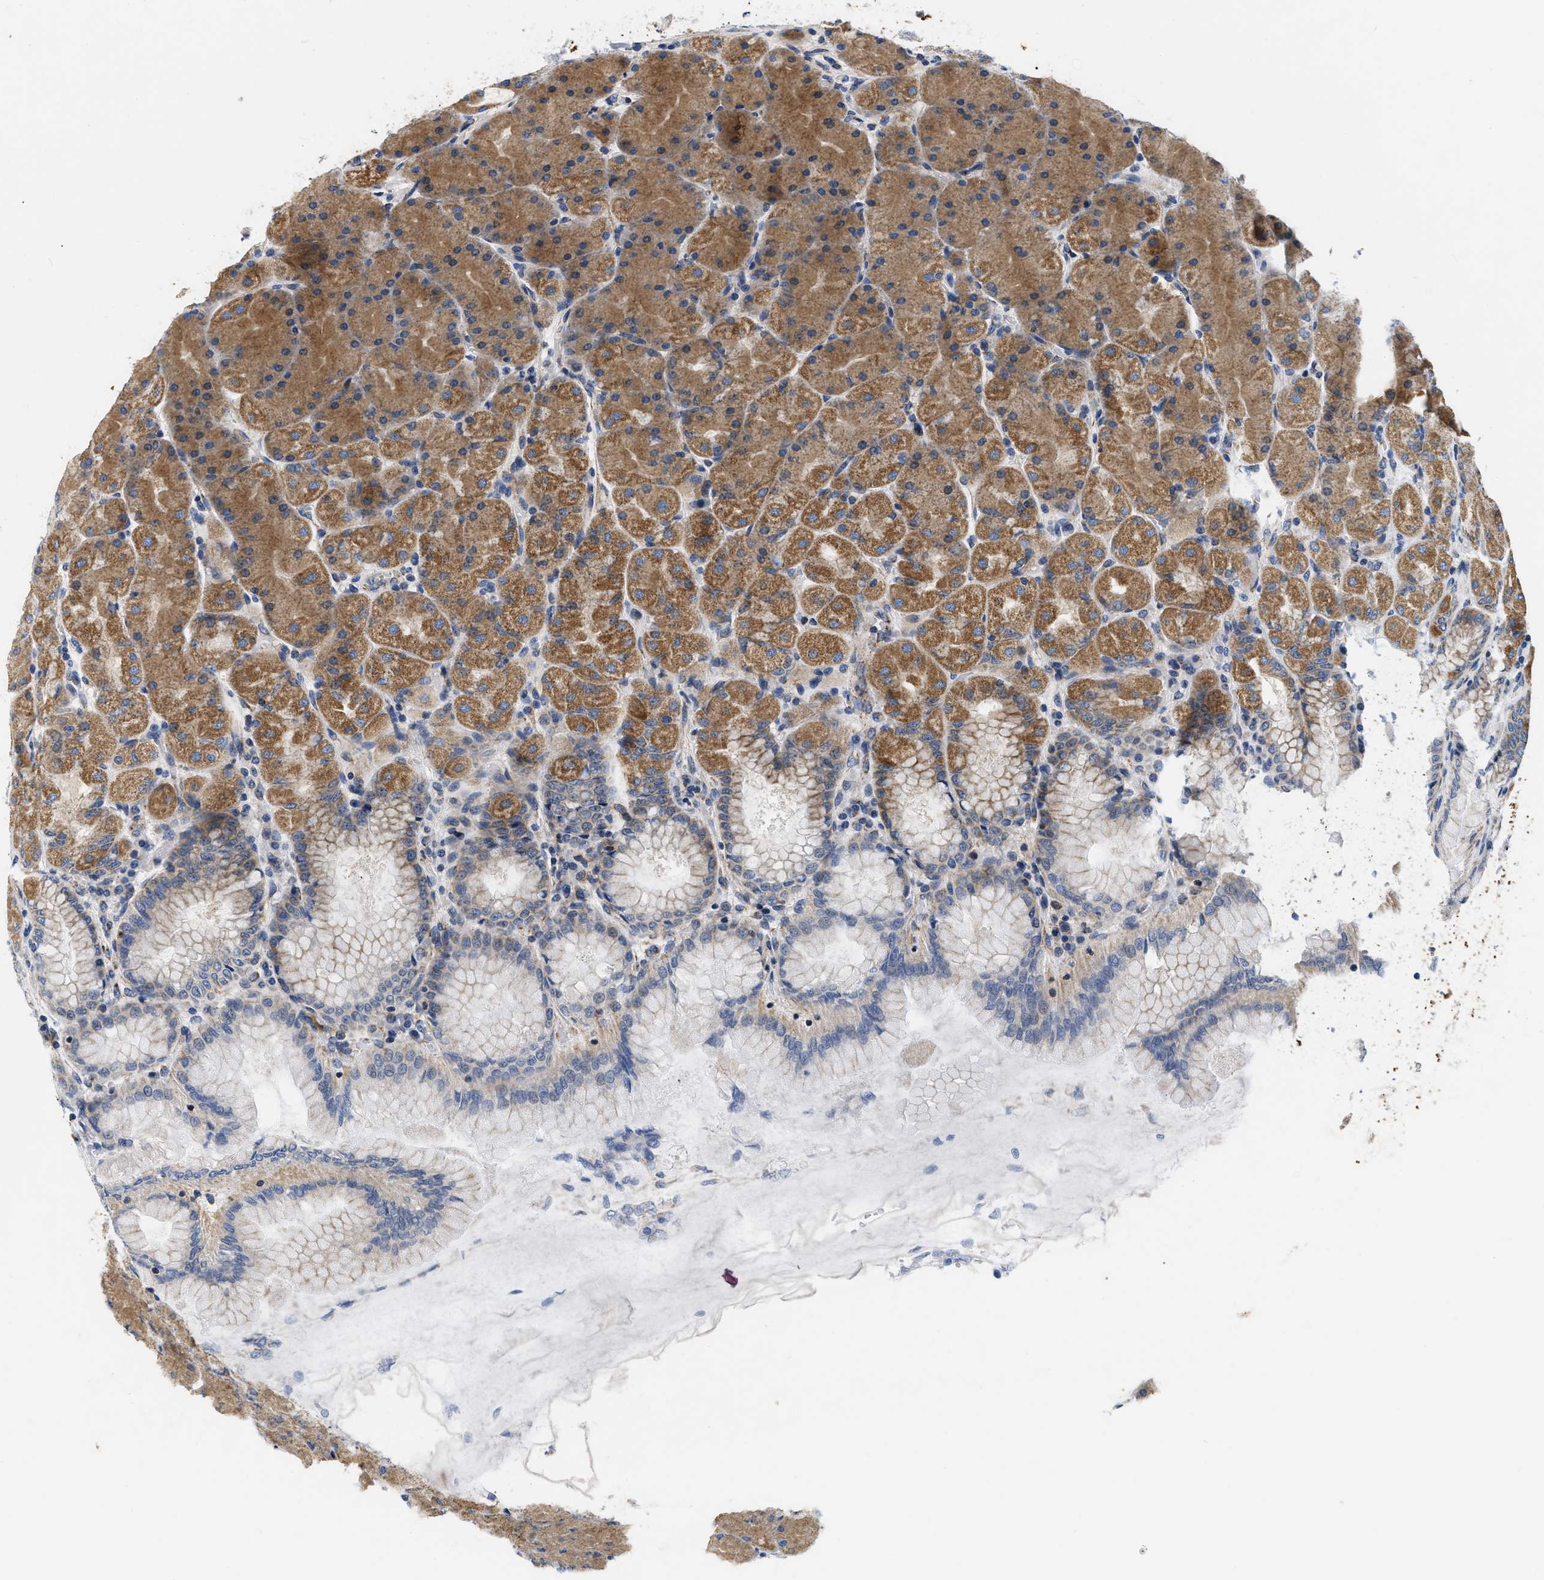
{"staining": {"intensity": "moderate", "quantity": ">75%", "location": "cytoplasmic/membranous"}, "tissue": "stomach", "cell_type": "Glandular cells", "image_type": "normal", "snomed": [{"axis": "morphology", "description": "Normal tissue, NOS"}, {"axis": "topography", "description": "Stomach, upper"}], "caption": "Moderate cytoplasmic/membranous positivity is present in approximately >75% of glandular cells in benign stomach. Using DAB (3,3'-diaminobenzidine) (brown) and hematoxylin (blue) stains, captured at high magnification using brightfield microscopy.", "gene": "PDP1", "patient": {"sex": "female", "age": 56}}